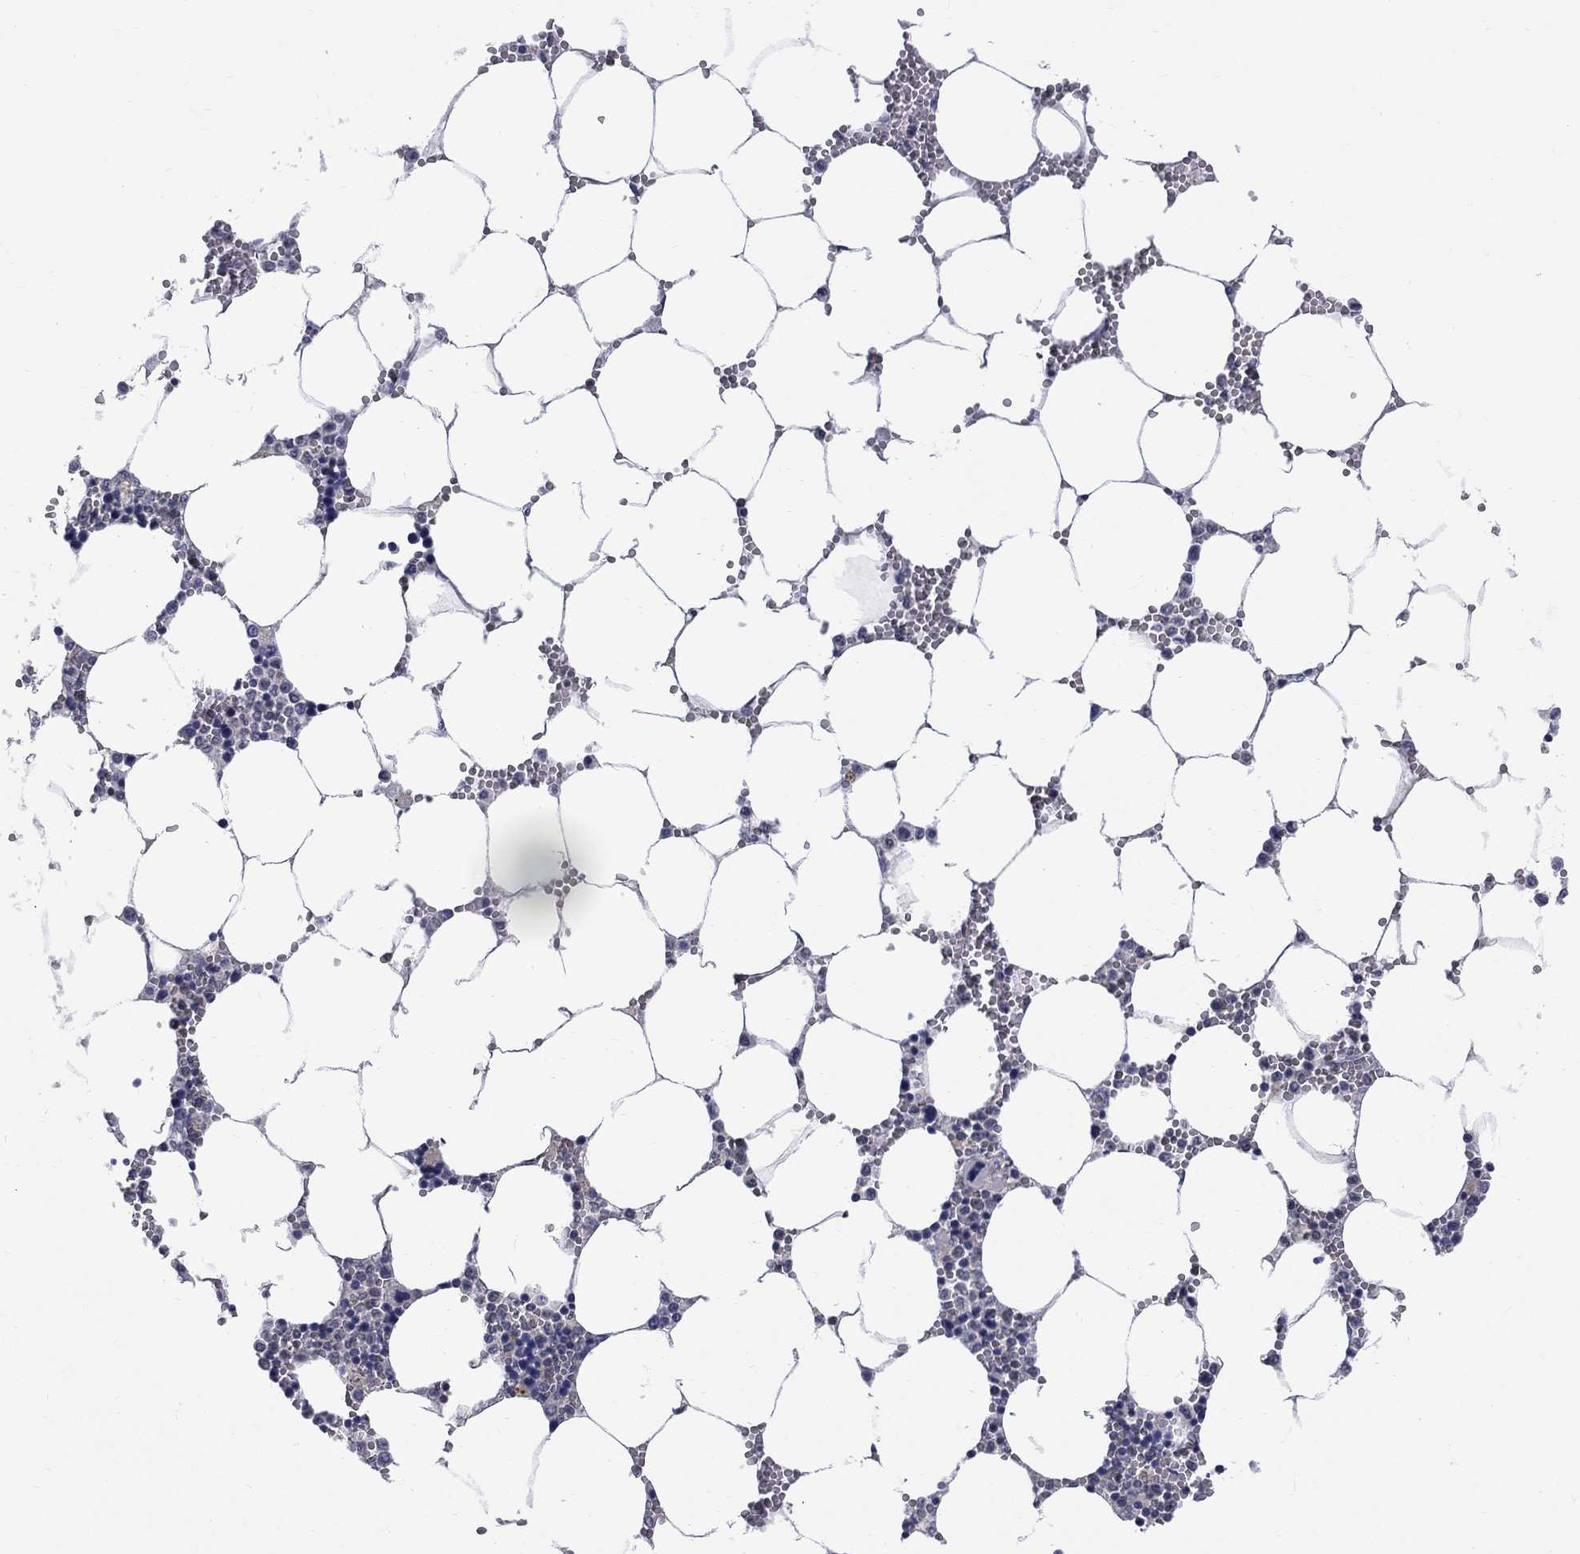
{"staining": {"intensity": "weak", "quantity": "<25%", "location": "cytoplasmic/membranous"}, "tissue": "bone marrow", "cell_type": "Hematopoietic cells", "image_type": "normal", "snomed": [{"axis": "morphology", "description": "Normal tissue, NOS"}, {"axis": "topography", "description": "Bone marrow"}], "caption": "Immunohistochemical staining of normal bone marrow reveals no significant expression in hematopoietic cells.", "gene": "HKDC1", "patient": {"sex": "female", "age": 64}}